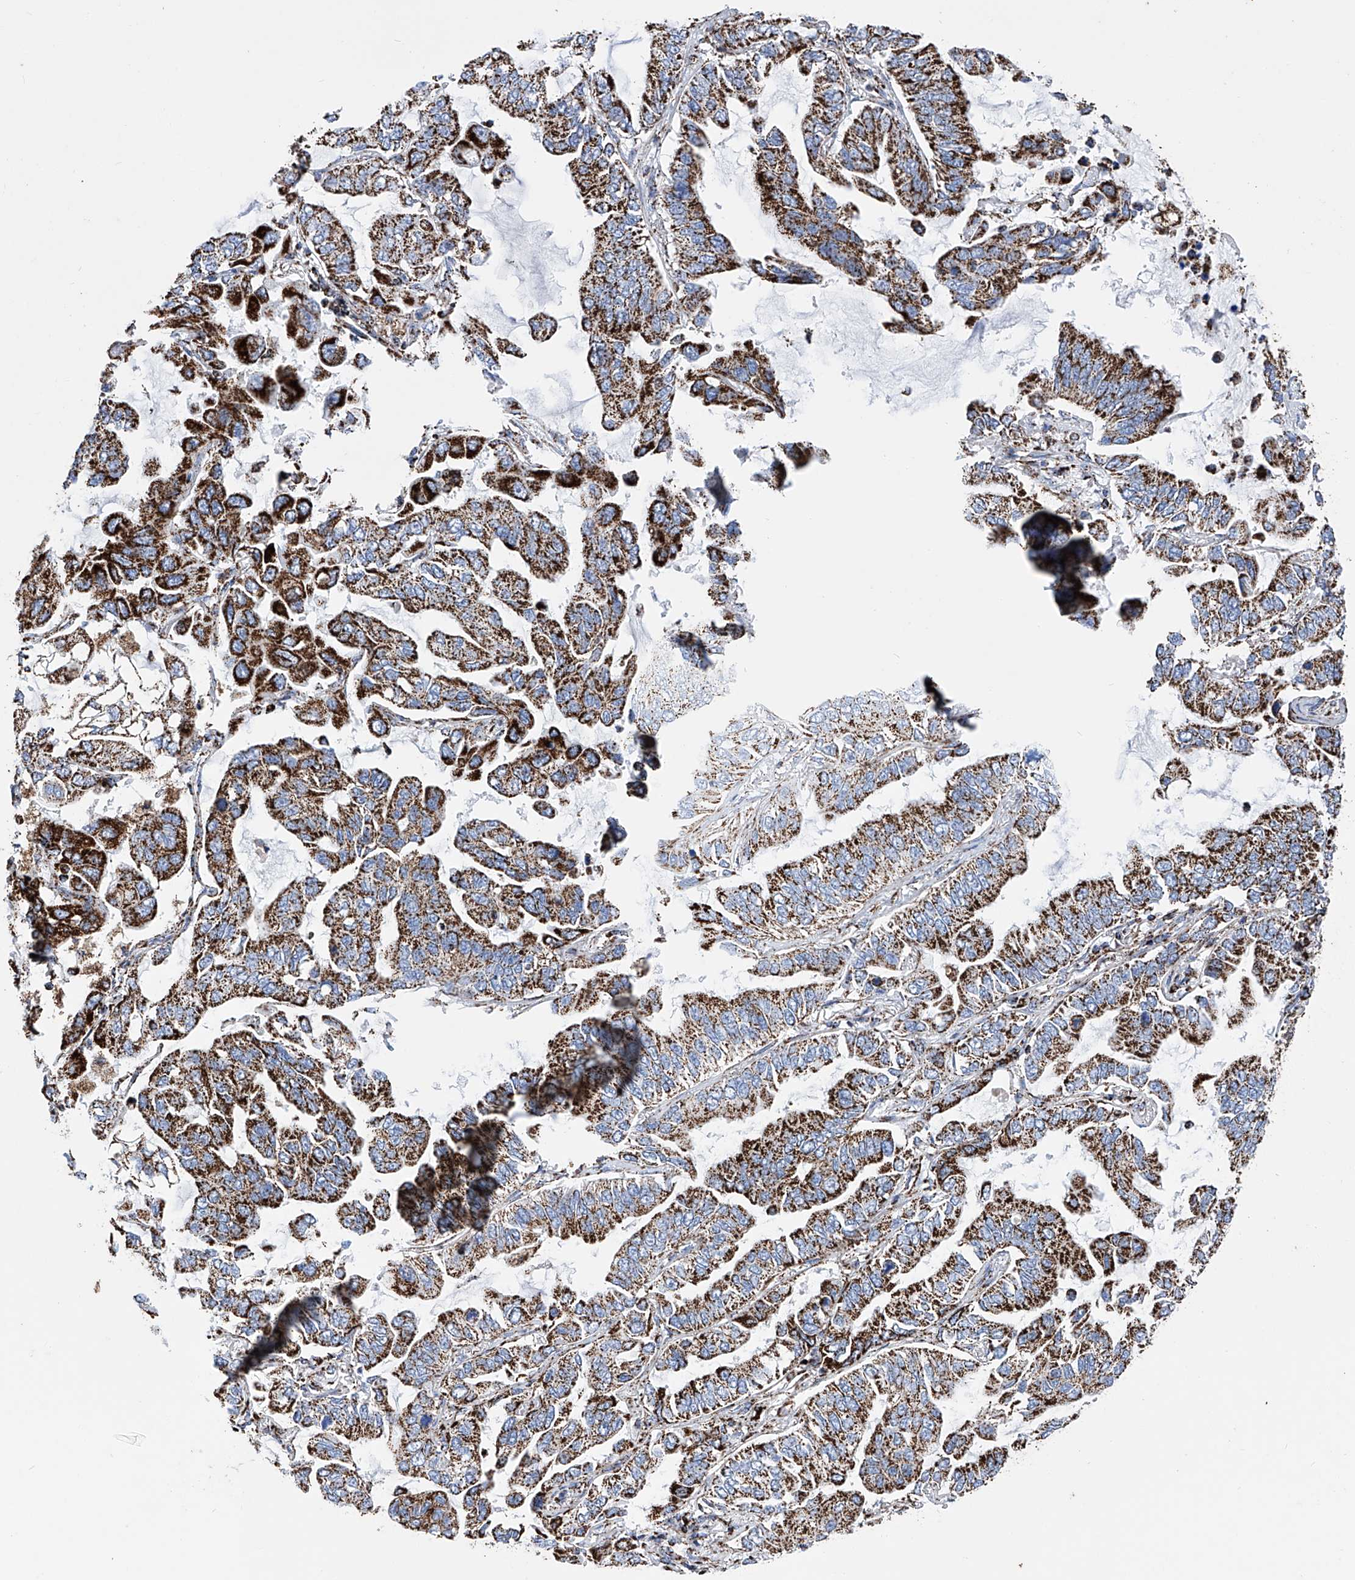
{"staining": {"intensity": "strong", "quantity": ">75%", "location": "cytoplasmic/membranous"}, "tissue": "lung cancer", "cell_type": "Tumor cells", "image_type": "cancer", "snomed": [{"axis": "morphology", "description": "Adenocarcinoma, NOS"}, {"axis": "topography", "description": "Lung"}], "caption": "There is high levels of strong cytoplasmic/membranous staining in tumor cells of lung adenocarcinoma, as demonstrated by immunohistochemical staining (brown color).", "gene": "ATP5PF", "patient": {"sex": "male", "age": 64}}